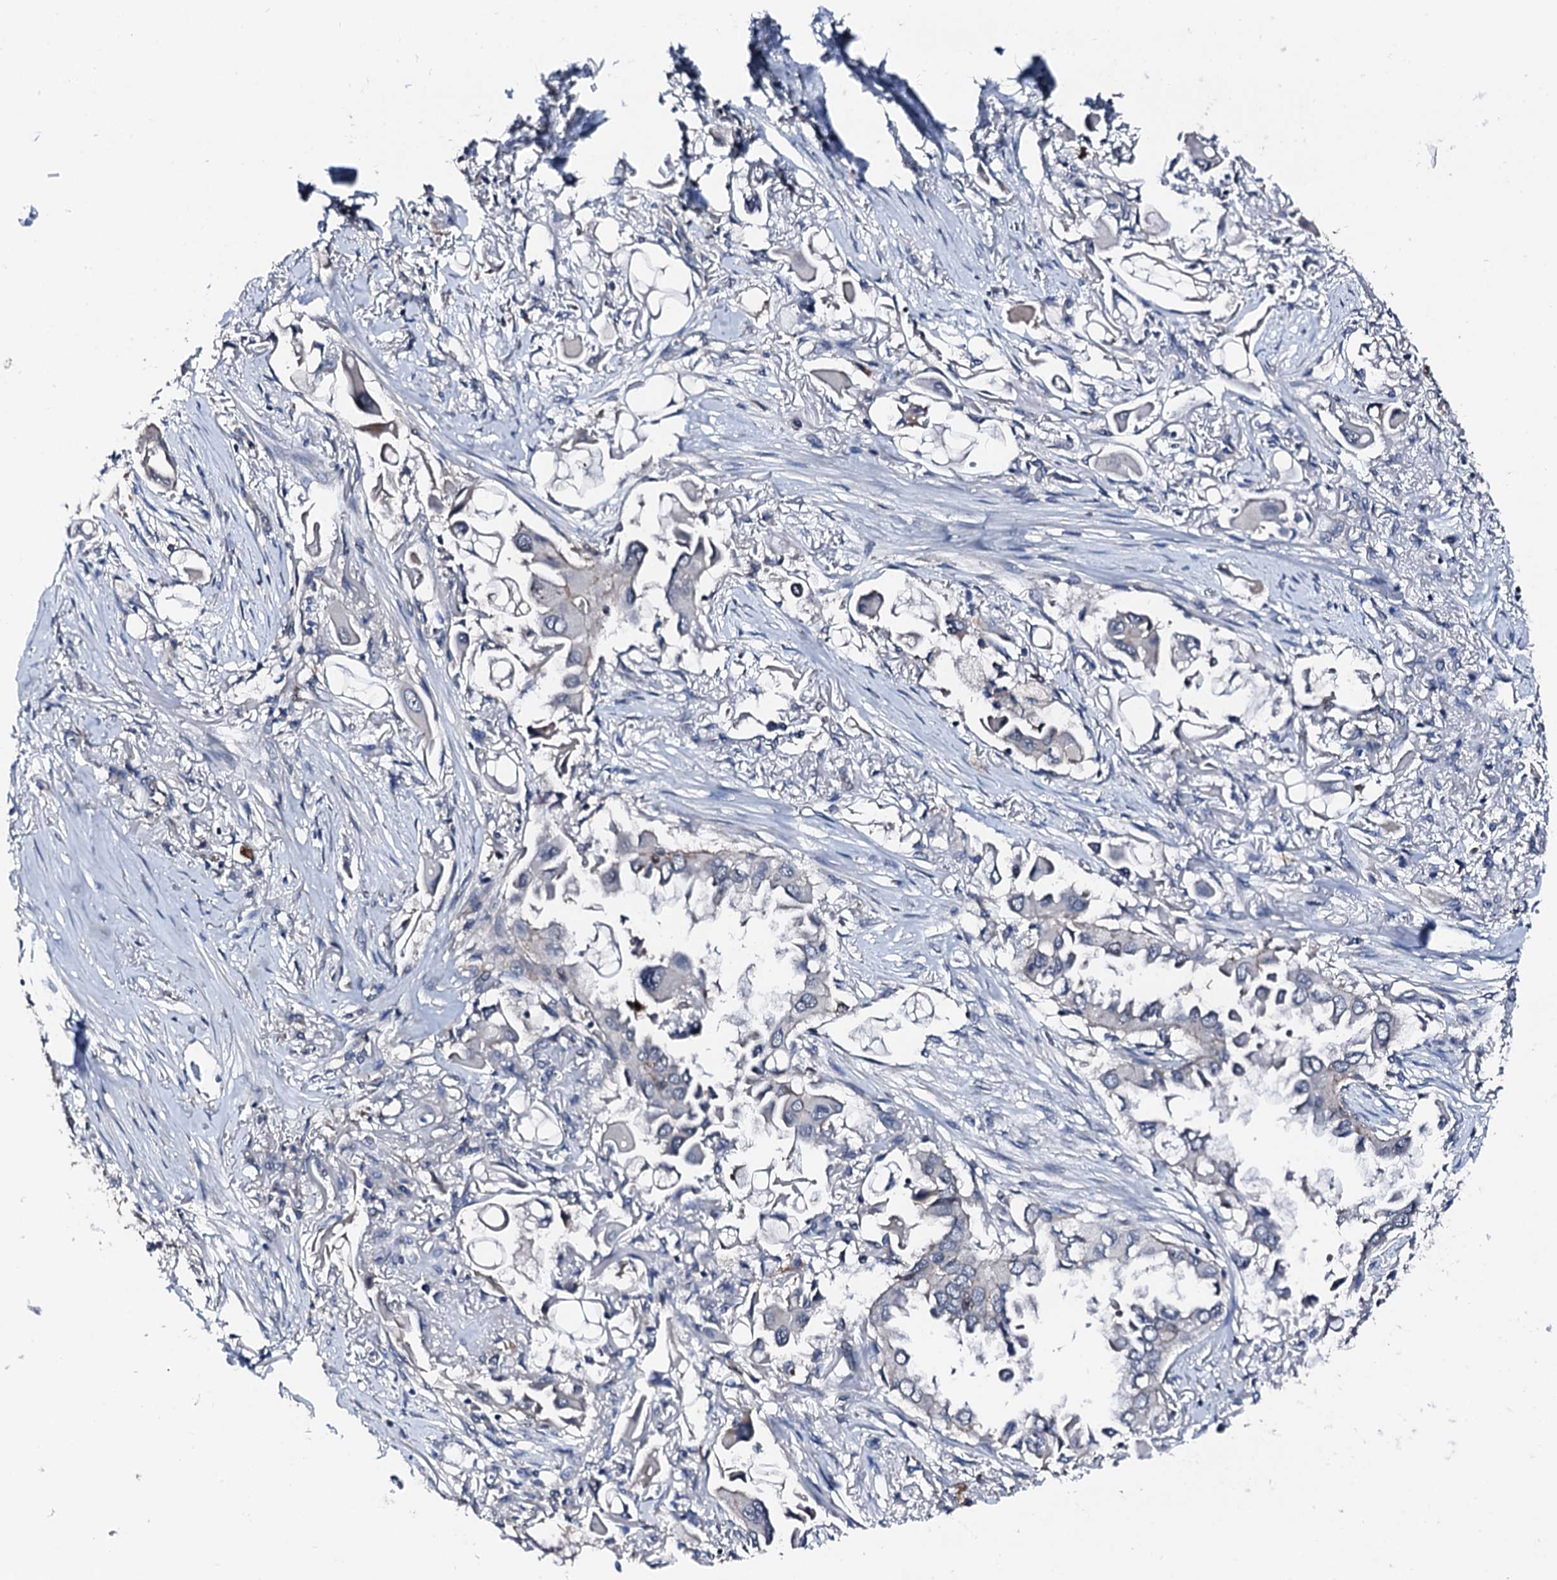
{"staining": {"intensity": "negative", "quantity": "none", "location": "none"}, "tissue": "lung cancer", "cell_type": "Tumor cells", "image_type": "cancer", "snomed": [{"axis": "morphology", "description": "Adenocarcinoma, NOS"}, {"axis": "topography", "description": "Lung"}], "caption": "Immunohistochemical staining of lung cancer shows no significant expression in tumor cells.", "gene": "TRAFD1", "patient": {"sex": "female", "age": 76}}